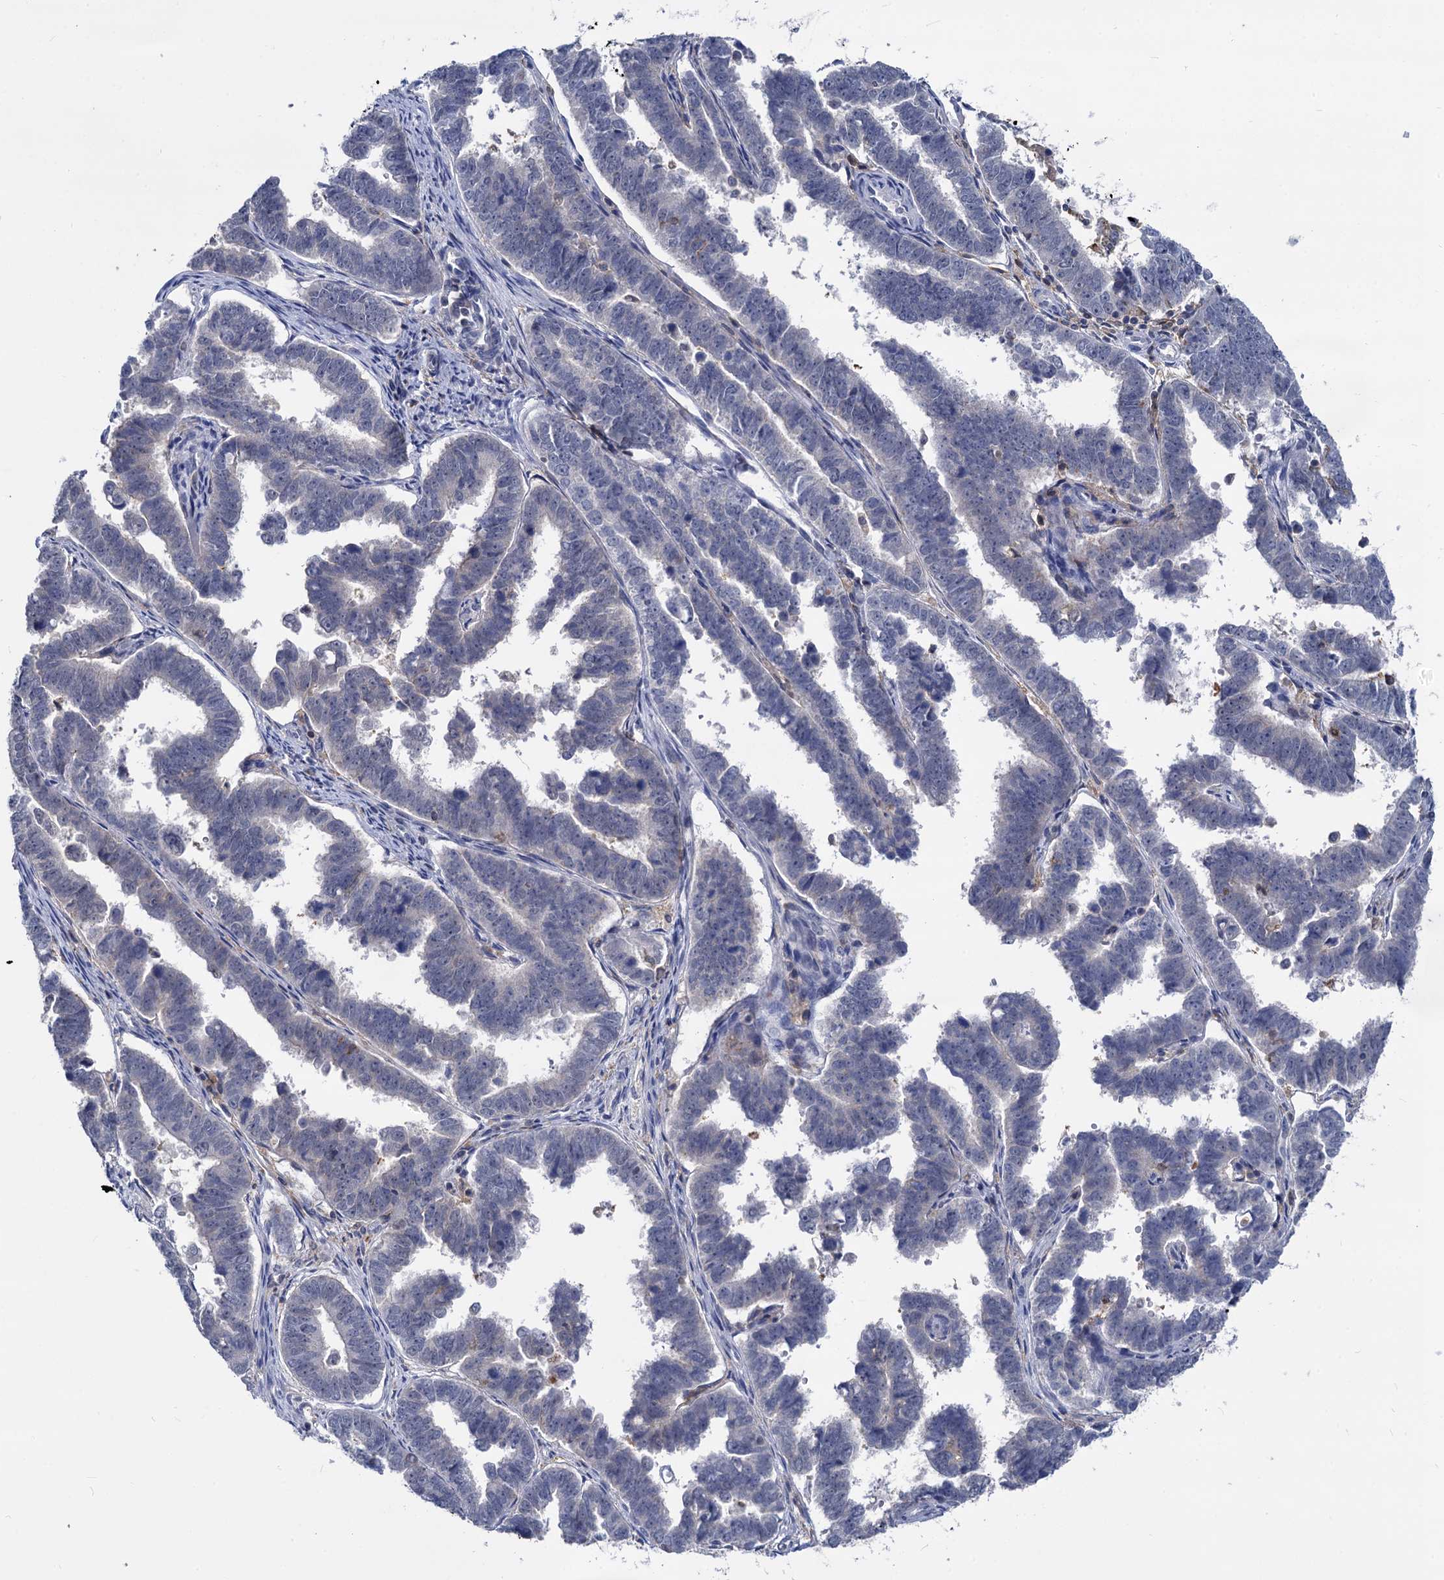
{"staining": {"intensity": "negative", "quantity": "none", "location": "none"}, "tissue": "endometrial cancer", "cell_type": "Tumor cells", "image_type": "cancer", "snomed": [{"axis": "morphology", "description": "Adenocarcinoma, NOS"}, {"axis": "topography", "description": "Endometrium"}], "caption": "Immunohistochemistry (IHC) photomicrograph of human adenocarcinoma (endometrial) stained for a protein (brown), which demonstrates no positivity in tumor cells. (DAB IHC with hematoxylin counter stain).", "gene": "RHOG", "patient": {"sex": "female", "age": 75}}